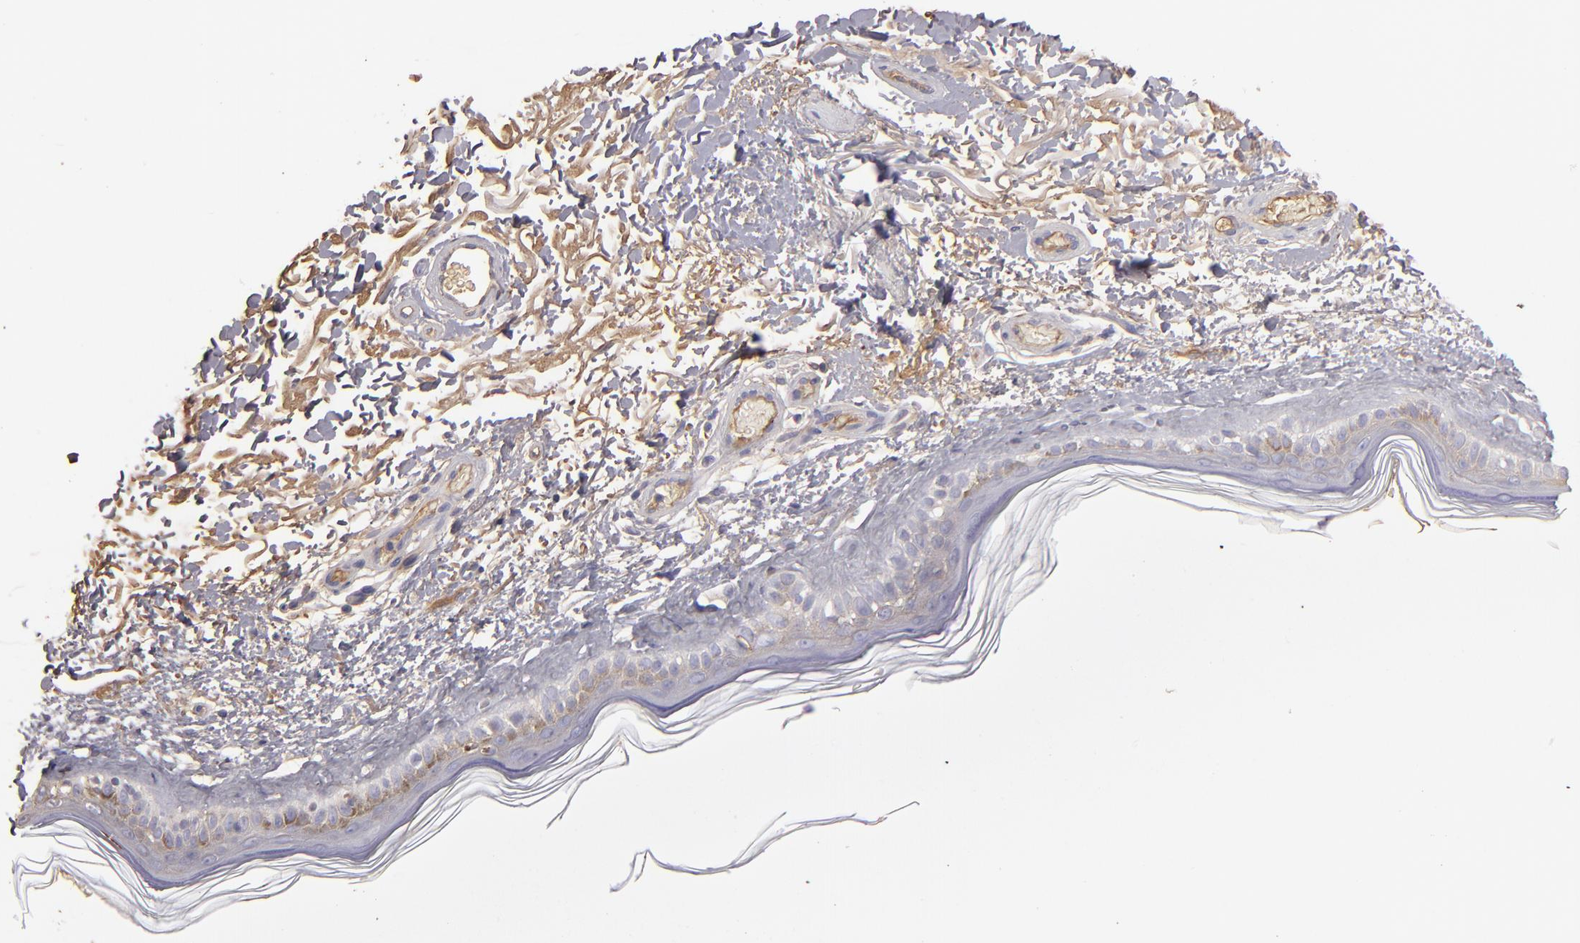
{"staining": {"intensity": "weak", "quantity": "<25%", "location": "cytoplasmic/membranous"}, "tissue": "skin", "cell_type": "Fibroblasts", "image_type": "normal", "snomed": [{"axis": "morphology", "description": "Normal tissue, NOS"}, {"axis": "topography", "description": "Skin"}], "caption": "An immunohistochemistry (IHC) photomicrograph of unremarkable skin is shown. There is no staining in fibroblasts of skin.", "gene": "ABCC4", "patient": {"sex": "male", "age": 63}}